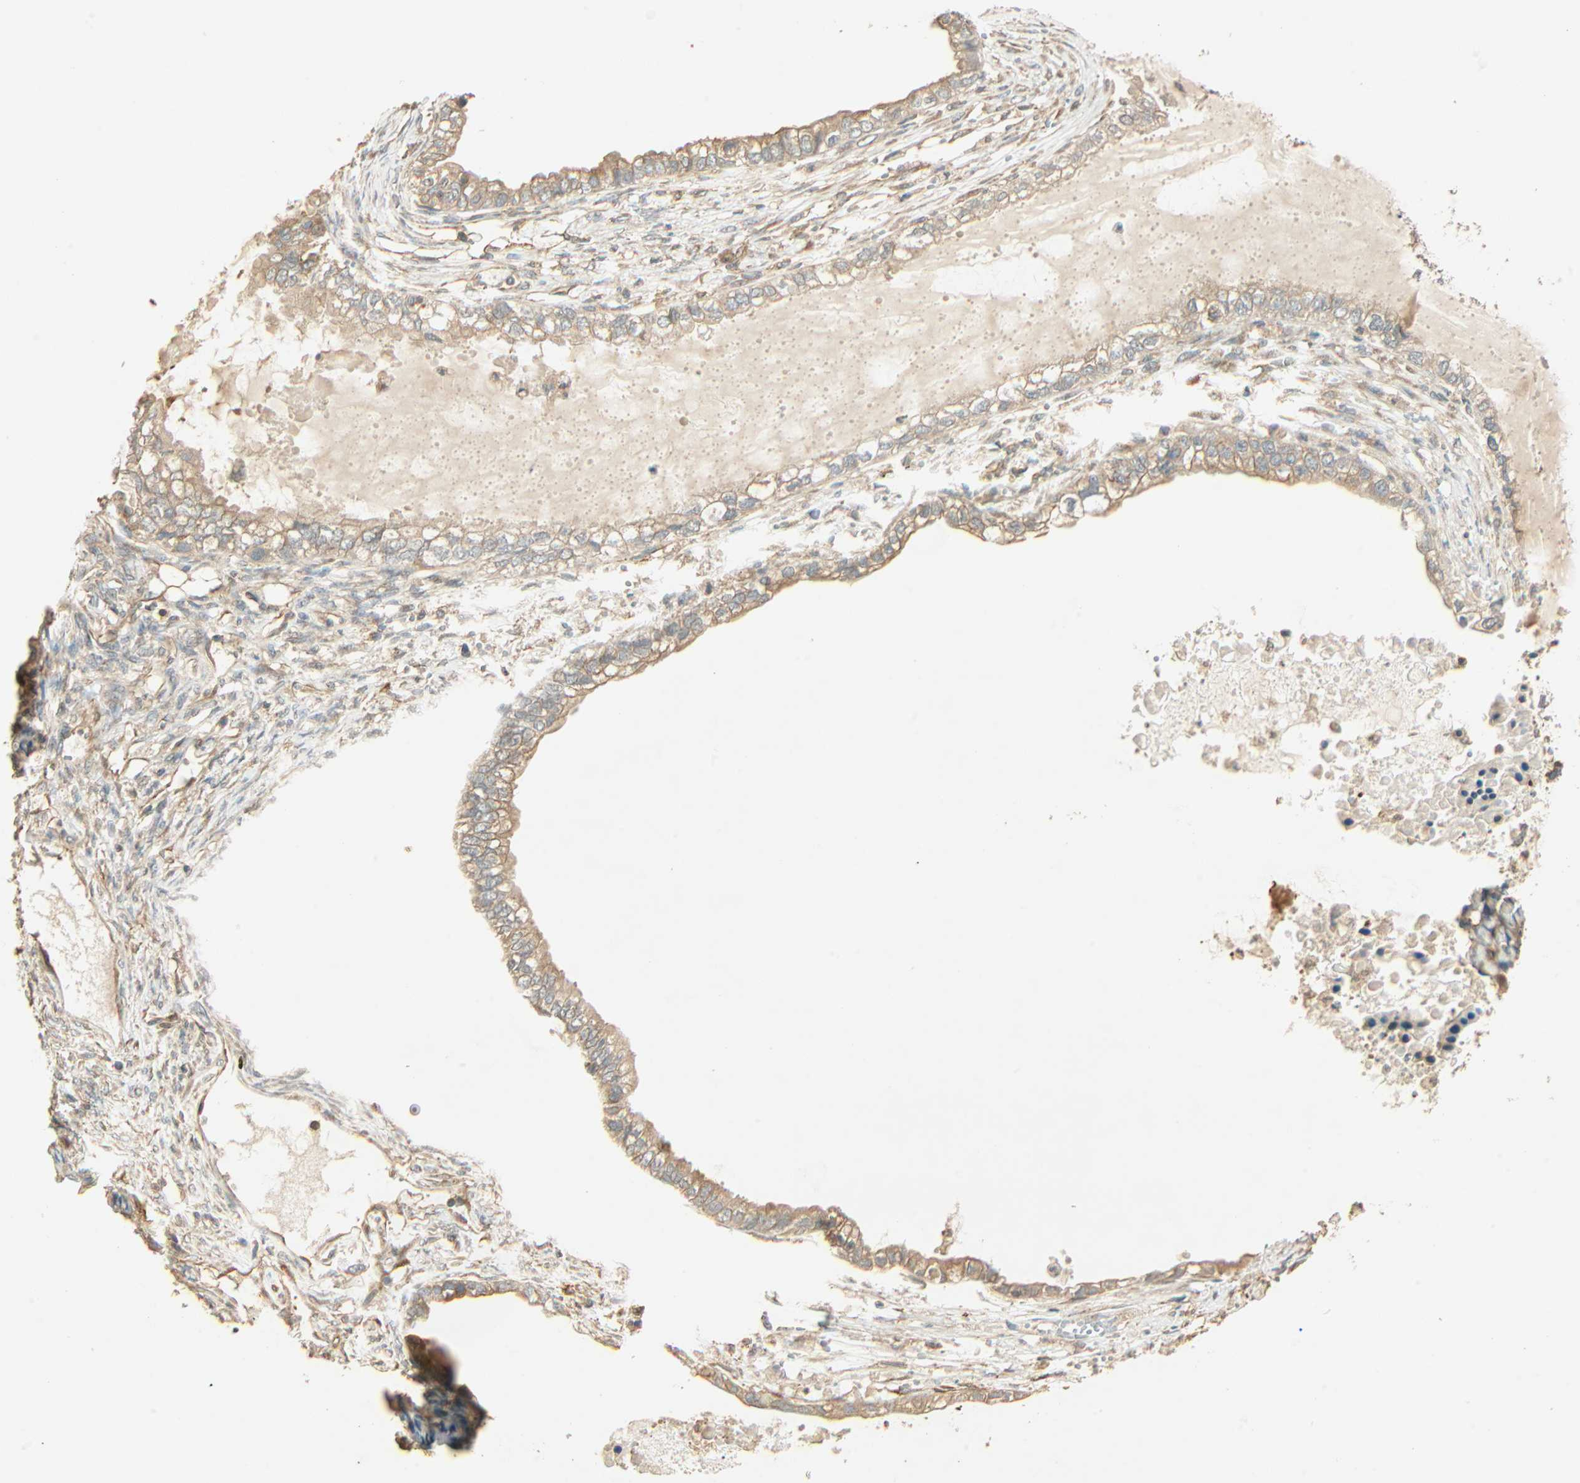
{"staining": {"intensity": "weak", "quantity": ">75%", "location": "cytoplasmic/membranous"}, "tissue": "ovarian cancer", "cell_type": "Tumor cells", "image_type": "cancer", "snomed": [{"axis": "morphology", "description": "Cystadenocarcinoma, mucinous, NOS"}, {"axis": "topography", "description": "Ovary"}], "caption": "Human ovarian cancer (mucinous cystadenocarcinoma) stained with a protein marker shows weak staining in tumor cells.", "gene": "GALK1", "patient": {"sex": "female", "age": 80}}